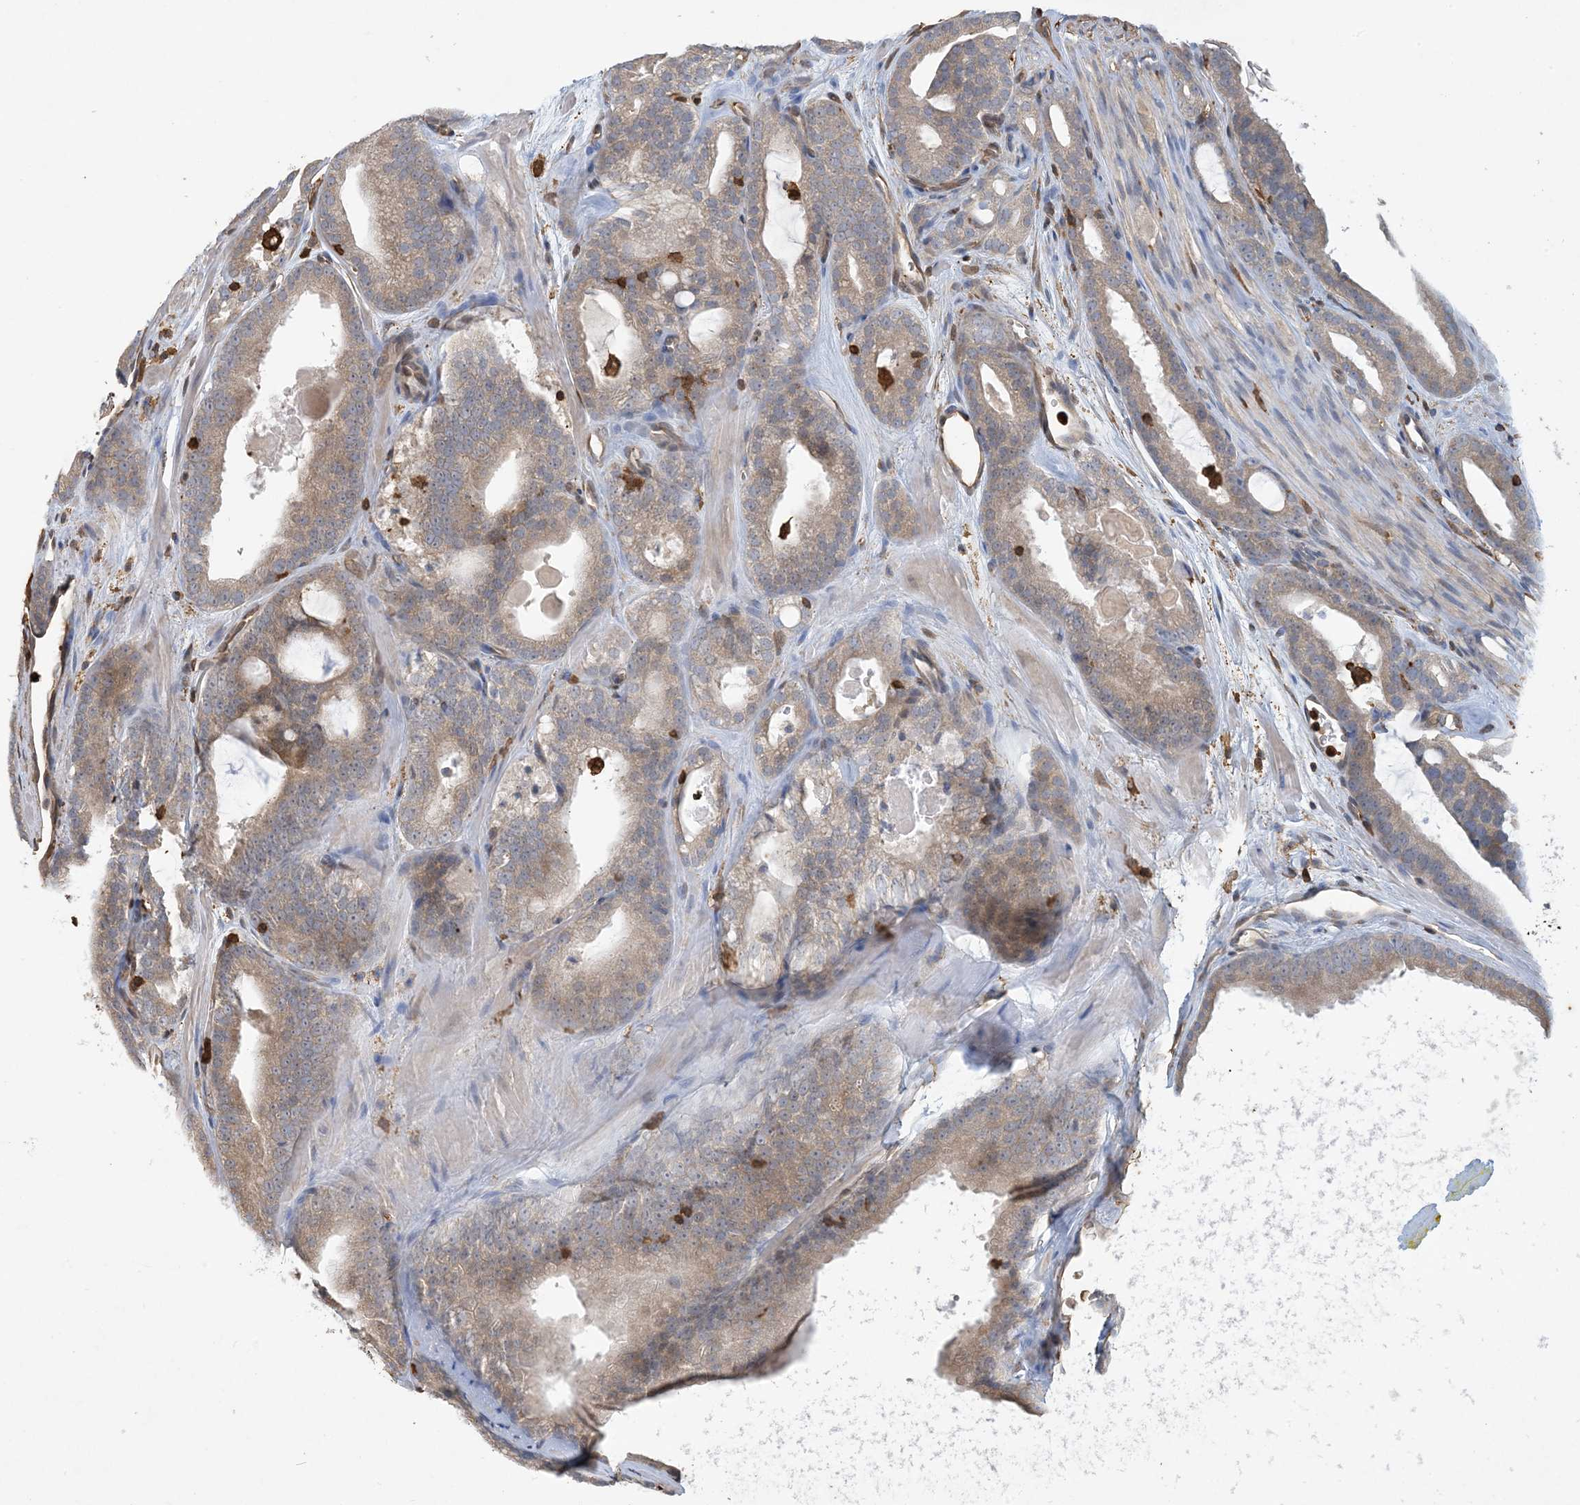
{"staining": {"intensity": "weak", "quantity": ">75%", "location": "cytoplasmic/membranous"}, "tissue": "prostate cancer", "cell_type": "Tumor cells", "image_type": "cancer", "snomed": [{"axis": "morphology", "description": "Adenocarcinoma, High grade"}, {"axis": "topography", "description": "Prostate"}], "caption": "Protein staining of adenocarcinoma (high-grade) (prostate) tissue exhibits weak cytoplasmic/membranous expression in about >75% of tumor cells. (IHC, brightfield microscopy, high magnification).", "gene": "TMSB4X", "patient": {"sex": "male", "age": 57}}